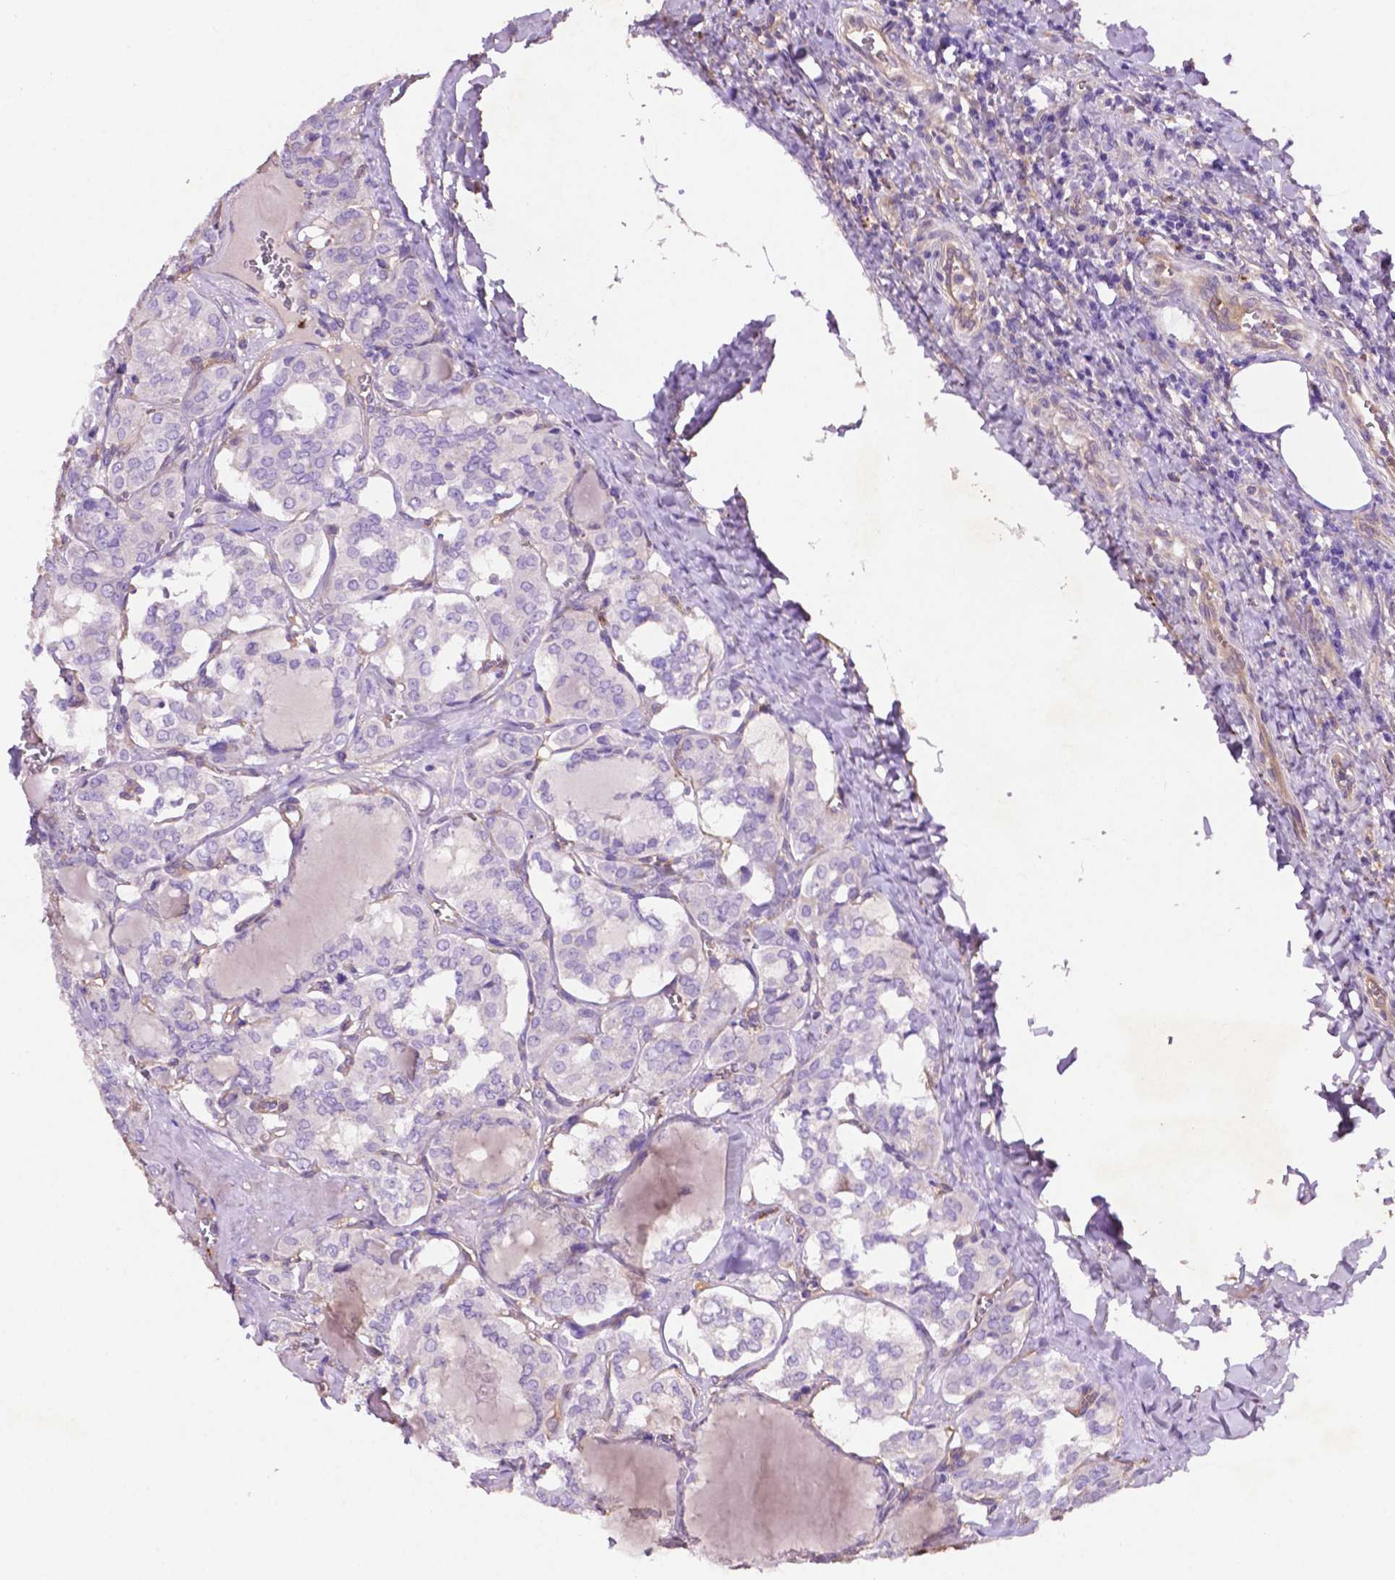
{"staining": {"intensity": "negative", "quantity": "none", "location": "none"}, "tissue": "thyroid cancer", "cell_type": "Tumor cells", "image_type": "cancer", "snomed": [{"axis": "morphology", "description": "Papillary adenocarcinoma, NOS"}, {"axis": "topography", "description": "Thyroid gland"}], "caption": "An image of human thyroid cancer (papillary adenocarcinoma) is negative for staining in tumor cells.", "gene": "GDPD5", "patient": {"sex": "female", "age": 41}}